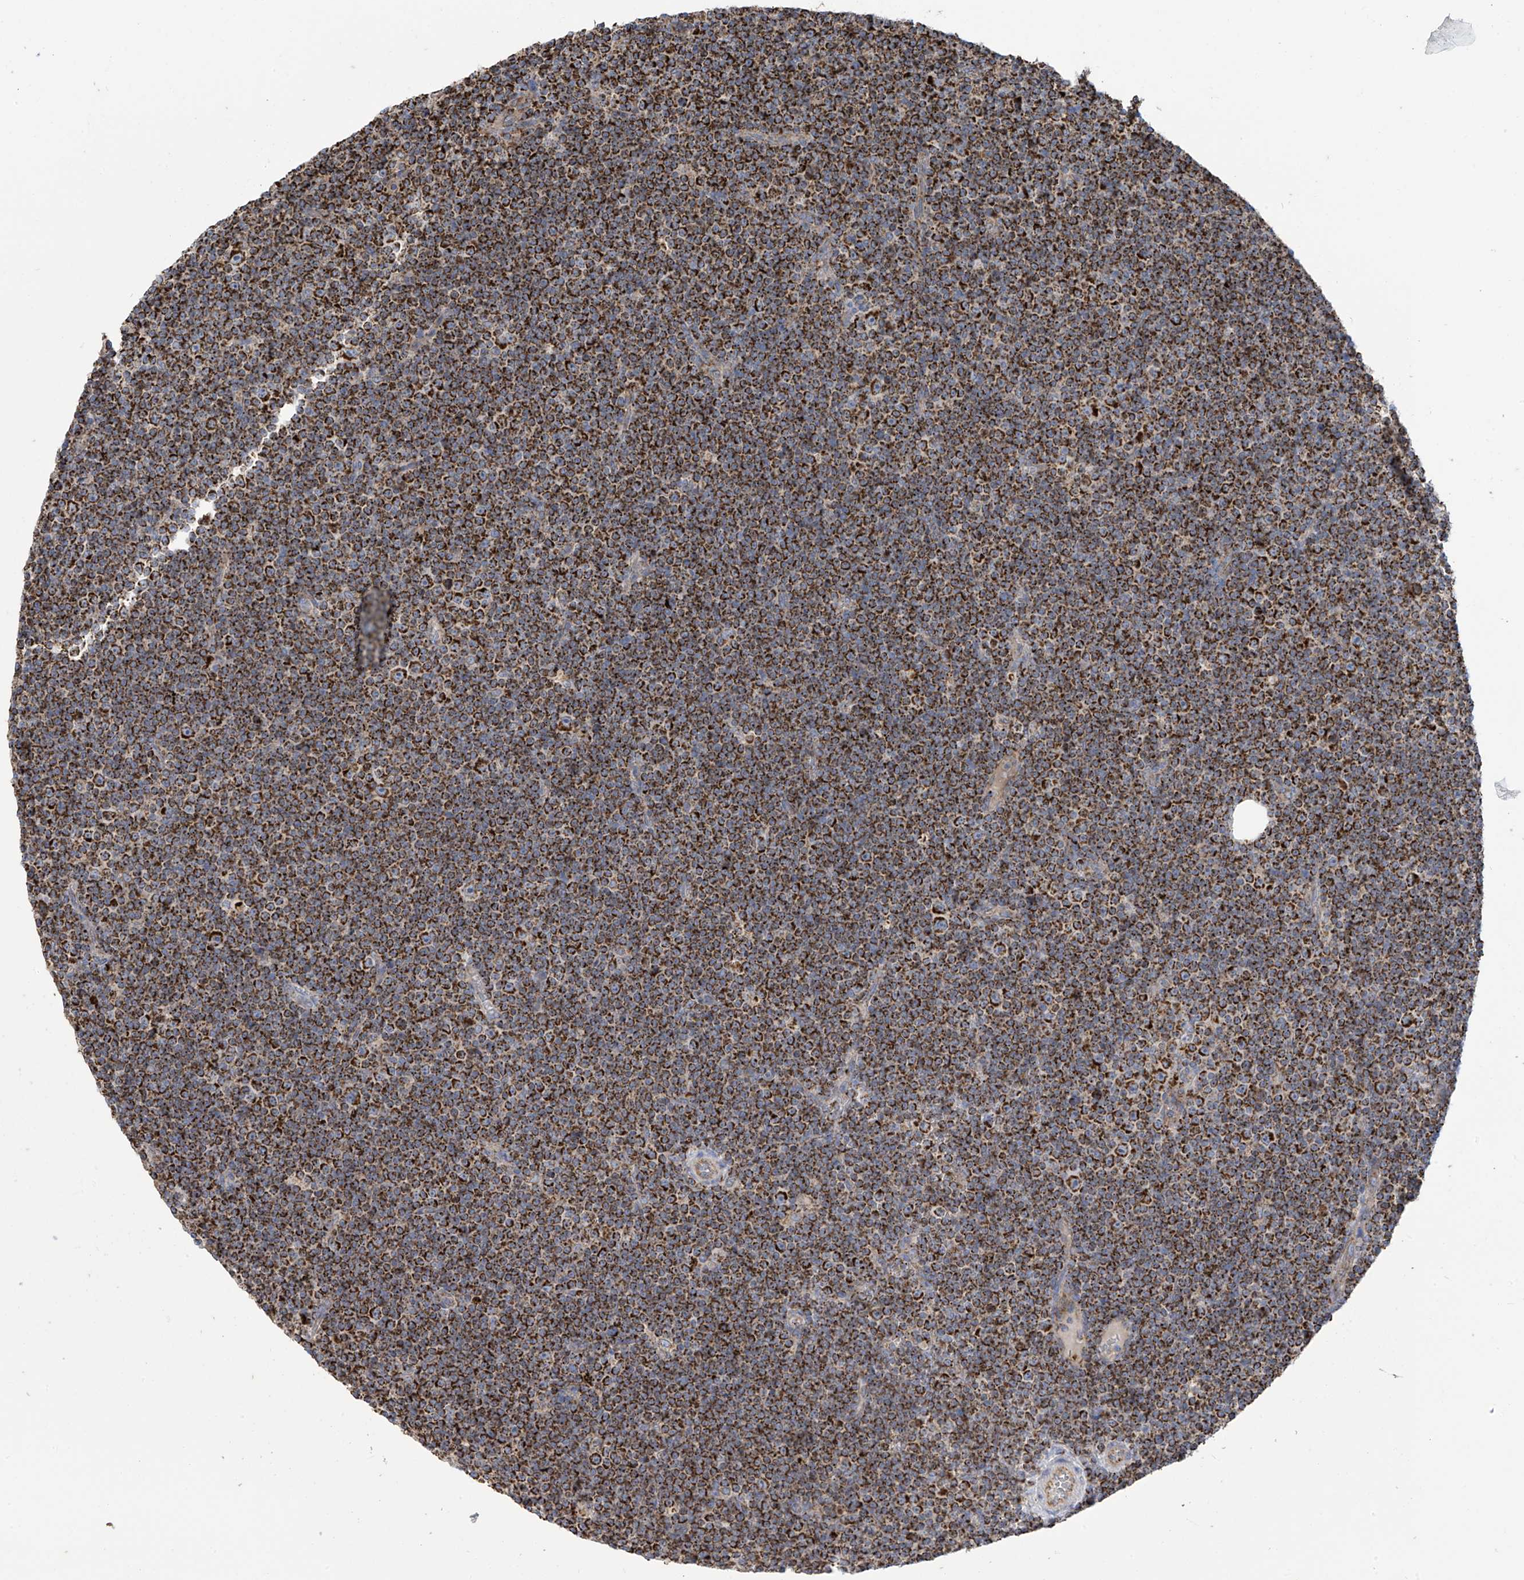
{"staining": {"intensity": "strong", "quantity": ">75%", "location": "cytoplasmic/membranous"}, "tissue": "lymphoma", "cell_type": "Tumor cells", "image_type": "cancer", "snomed": [{"axis": "morphology", "description": "Malignant lymphoma, non-Hodgkin's type, Low grade"}, {"axis": "topography", "description": "Lymph node"}], "caption": "The immunohistochemical stain highlights strong cytoplasmic/membranous expression in tumor cells of lymphoma tissue.", "gene": "PNPT1", "patient": {"sex": "female", "age": 67}}